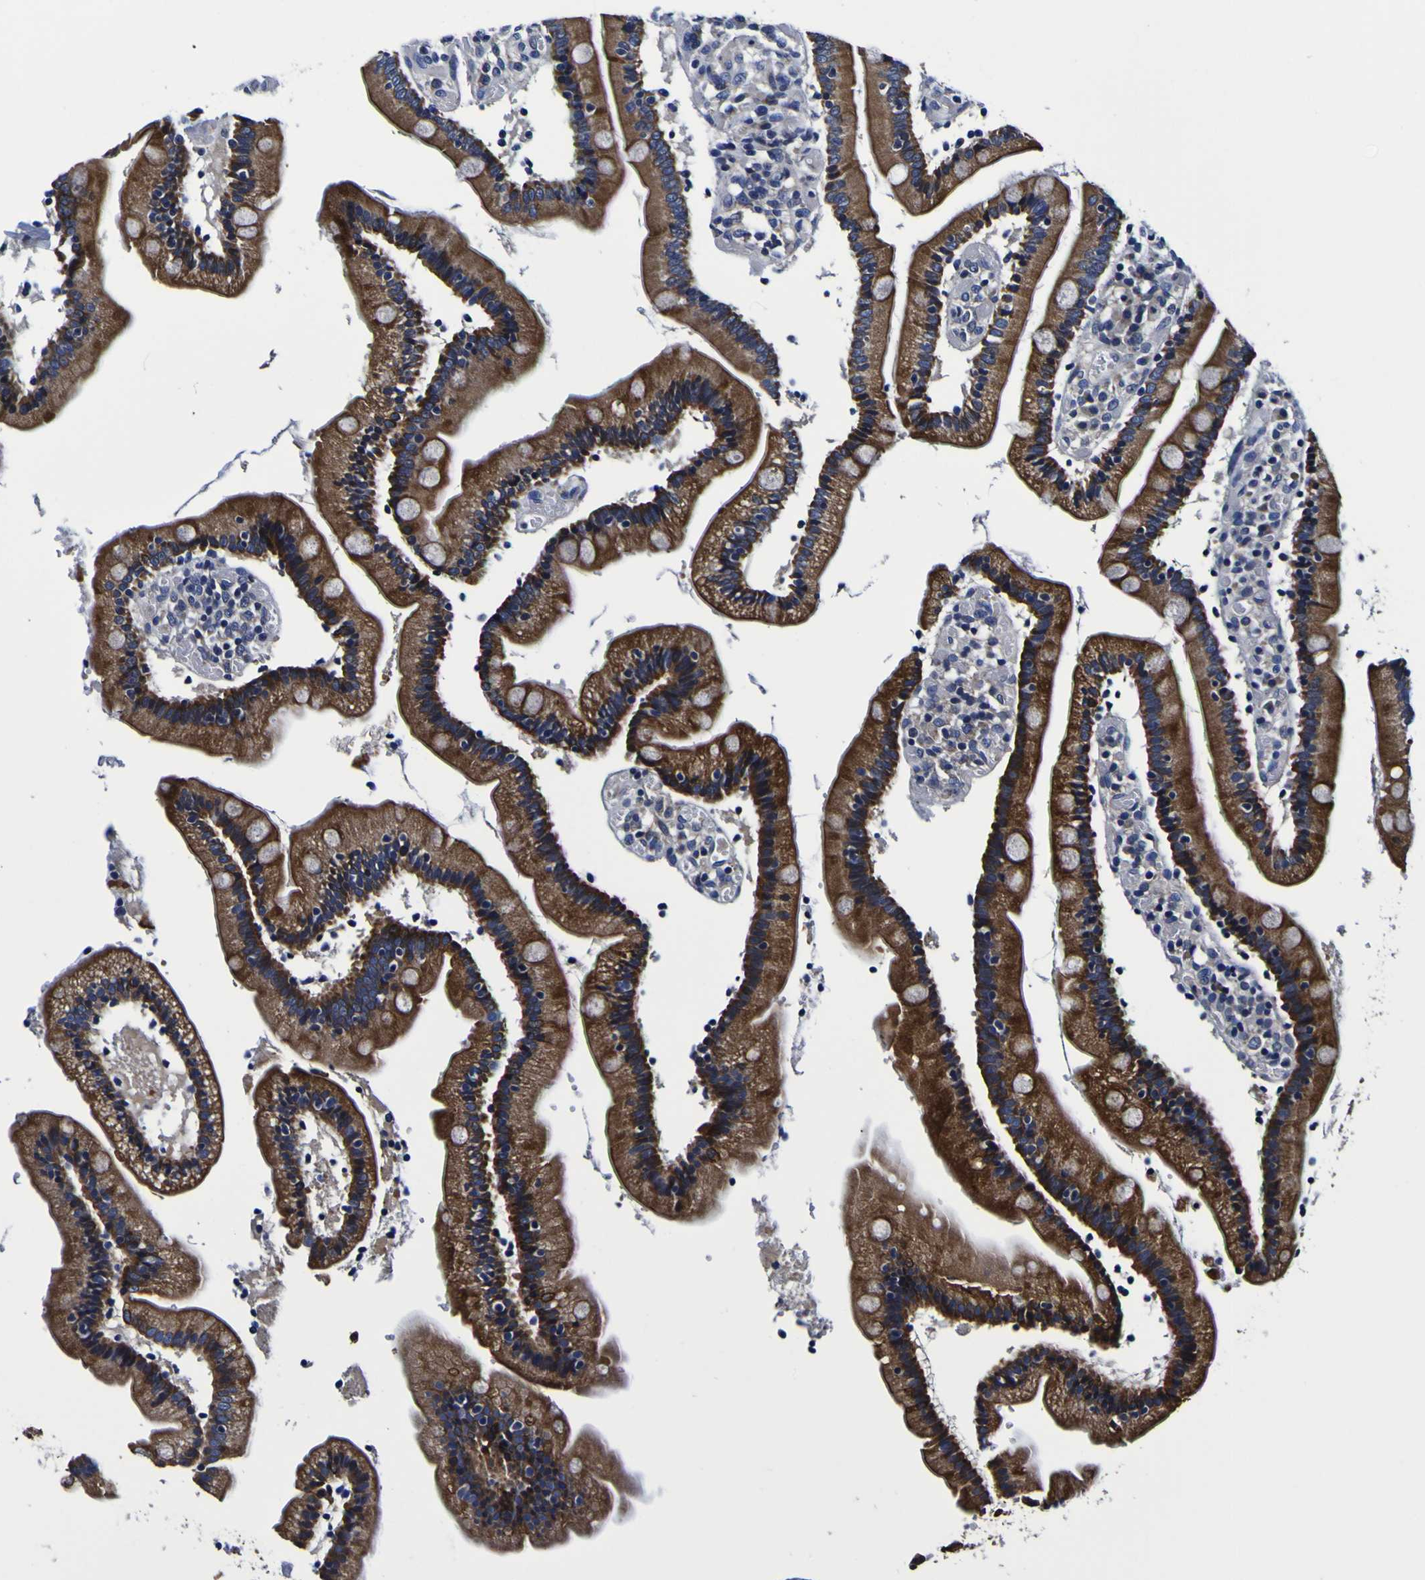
{"staining": {"intensity": "strong", "quantity": ">75%", "location": "cytoplasmic/membranous"}, "tissue": "duodenum", "cell_type": "Glandular cells", "image_type": "normal", "snomed": [{"axis": "morphology", "description": "Normal tissue, NOS"}, {"axis": "topography", "description": "Duodenum"}], "caption": "A brown stain labels strong cytoplasmic/membranous expression of a protein in glandular cells of benign duodenum.", "gene": "PDLIM4", "patient": {"sex": "male", "age": 66}}